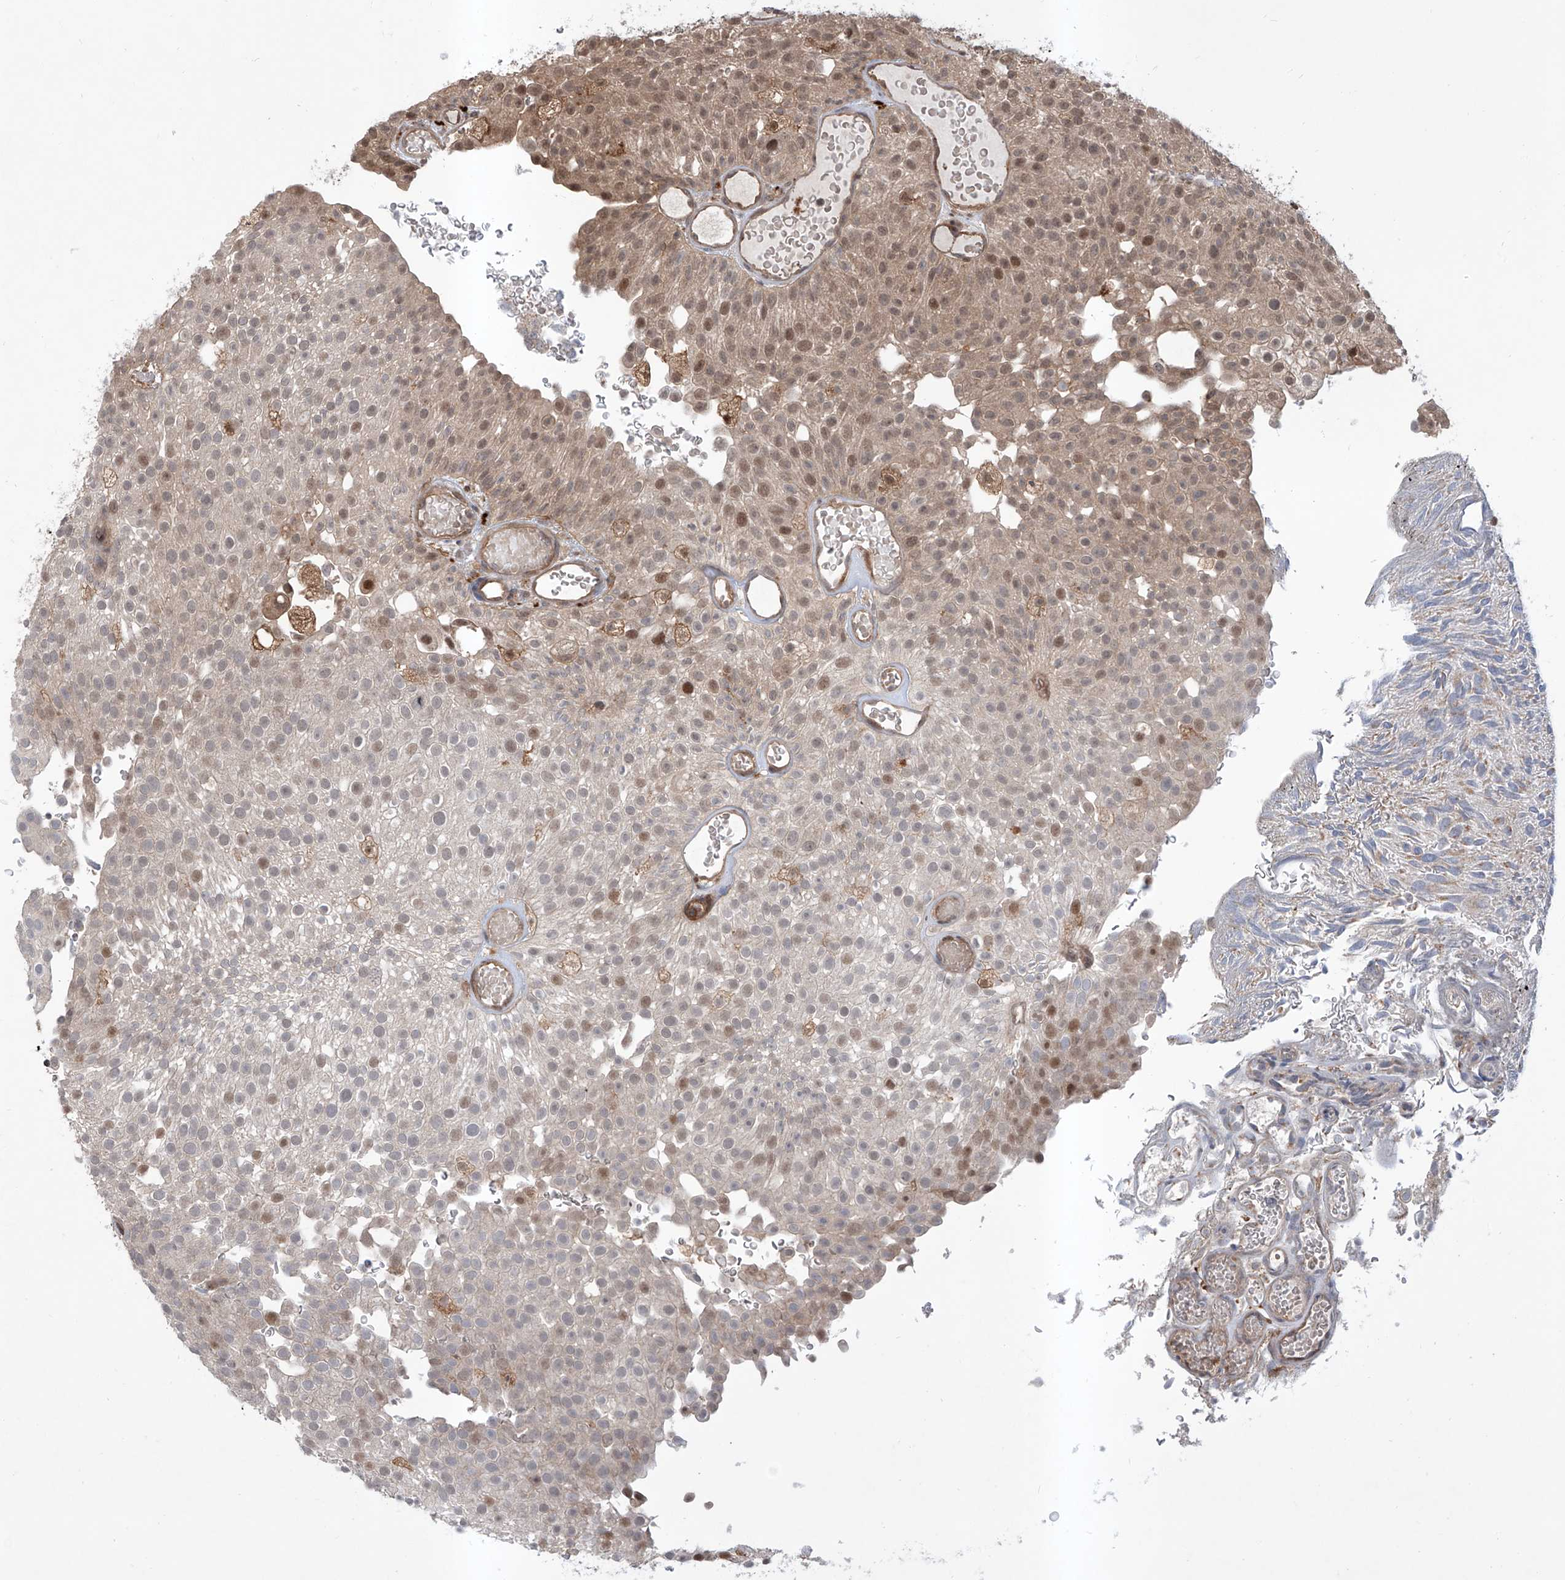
{"staining": {"intensity": "moderate", "quantity": "25%-75%", "location": "cytoplasmic/membranous,nuclear"}, "tissue": "urothelial cancer", "cell_type": "Tumor cells", "image_type": "cancer", "snomed": [{"axis": "morphology", "description": "Urothelial carcinoma, Low grade"}, {"axis": "topography", "description": "Urinary bladder"}], "caption": "Protein analysis of urothelial cancer tissue displays moderate cytoplasmic/membranous and nuclear expression in about 25%-75% of tumor cells.", "gene": "HOXC8", "patient": {"sex": "male", "age": 78}}